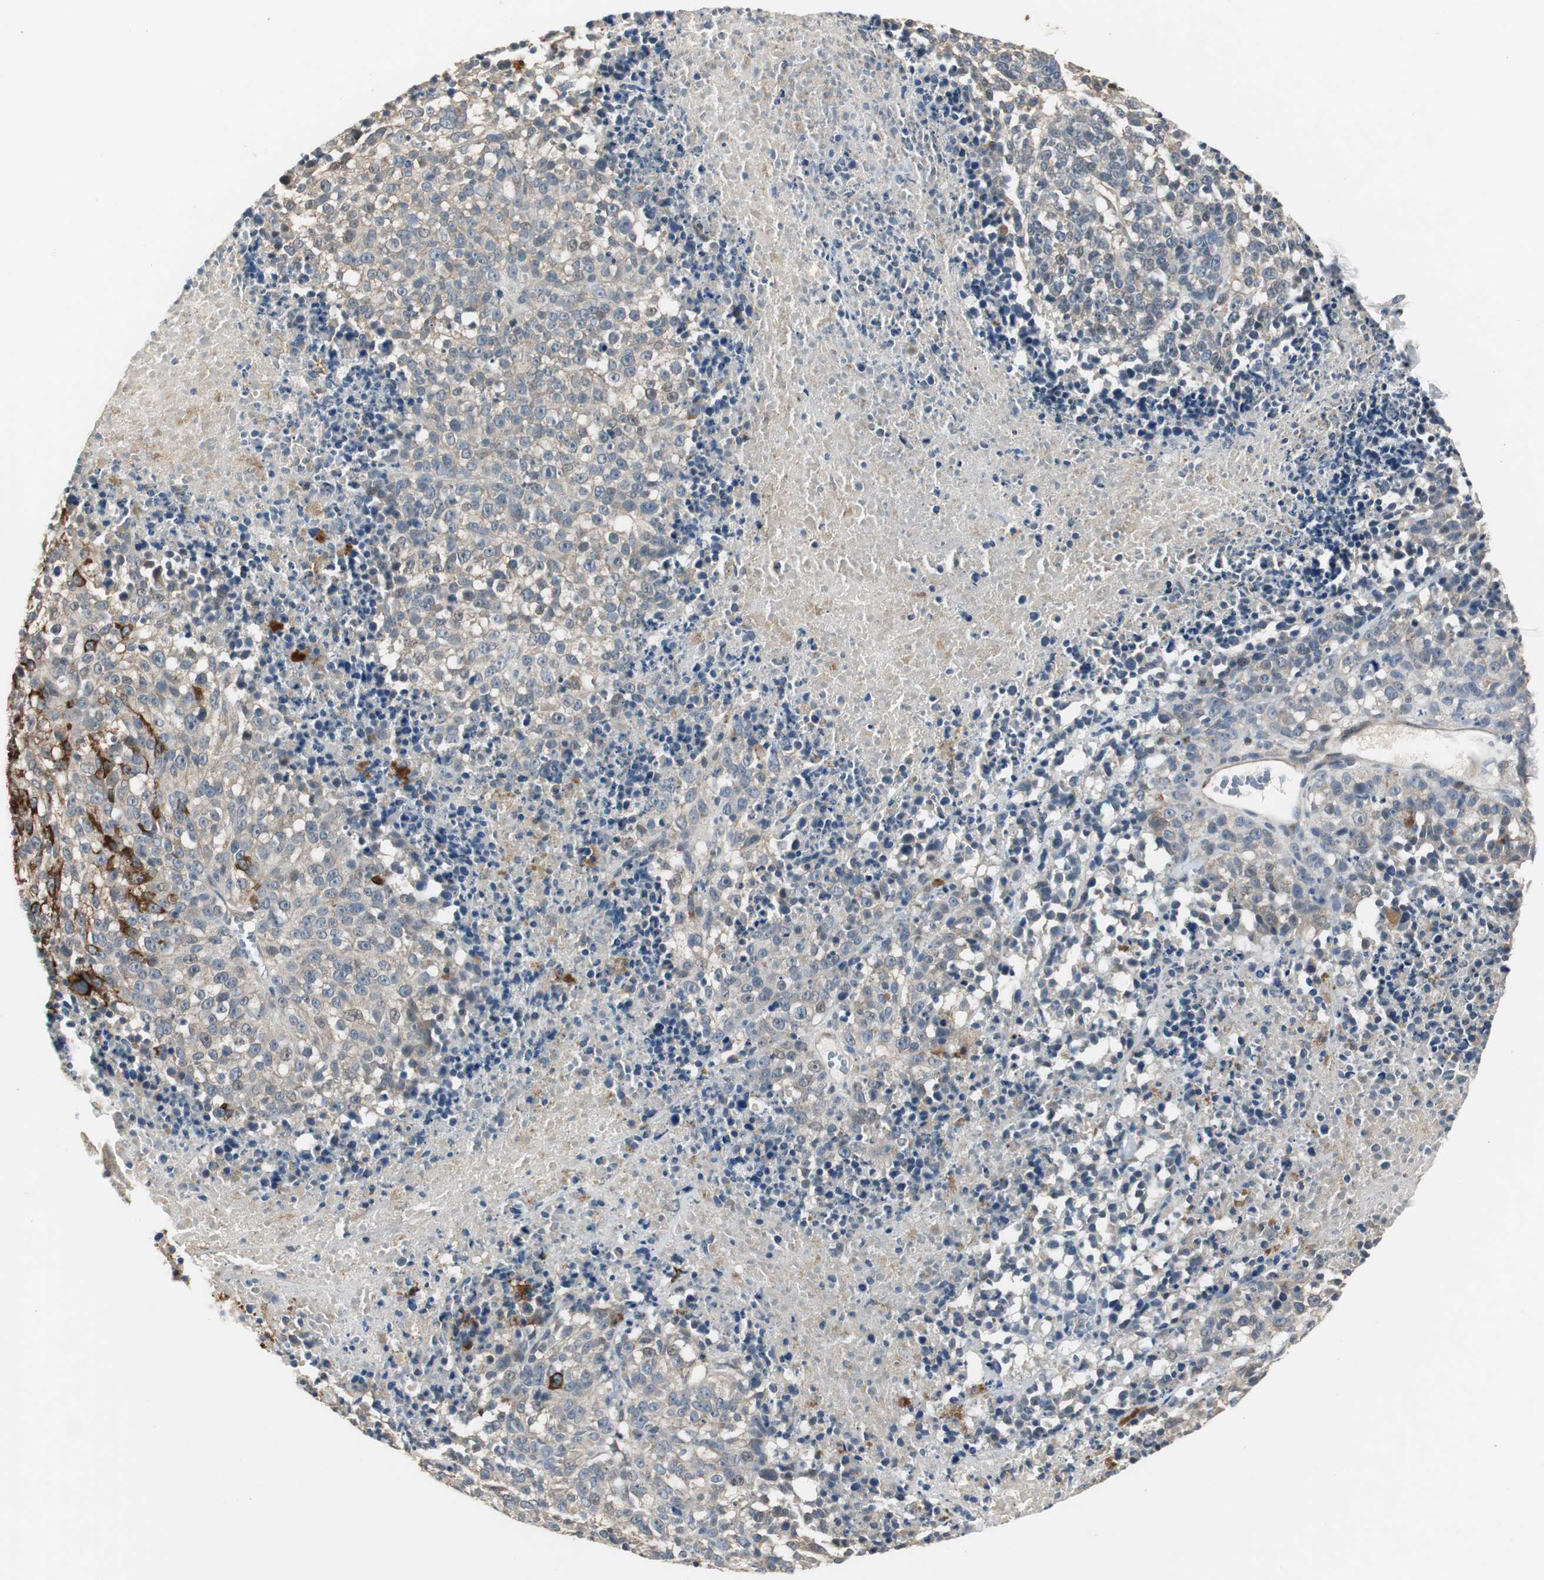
{"staining": {"intensity": "negative", "quantity": "none", "location": "none"}, "tissue": "melanoma", "cell_type": "Tumor cells", "image_type": "cancer", "snomed": [{"axis": "morphology", "description": "Malignant melanoma, Metastatic site"}, {"axis": "topography", "description": "Cerebral cortex"}], "caption": "Immunohistochemical staining of human melanoma displays no significant staining in tumor cells.", "gene": "PTPRN2", "patient": {"sex": "female", "age": 52}}